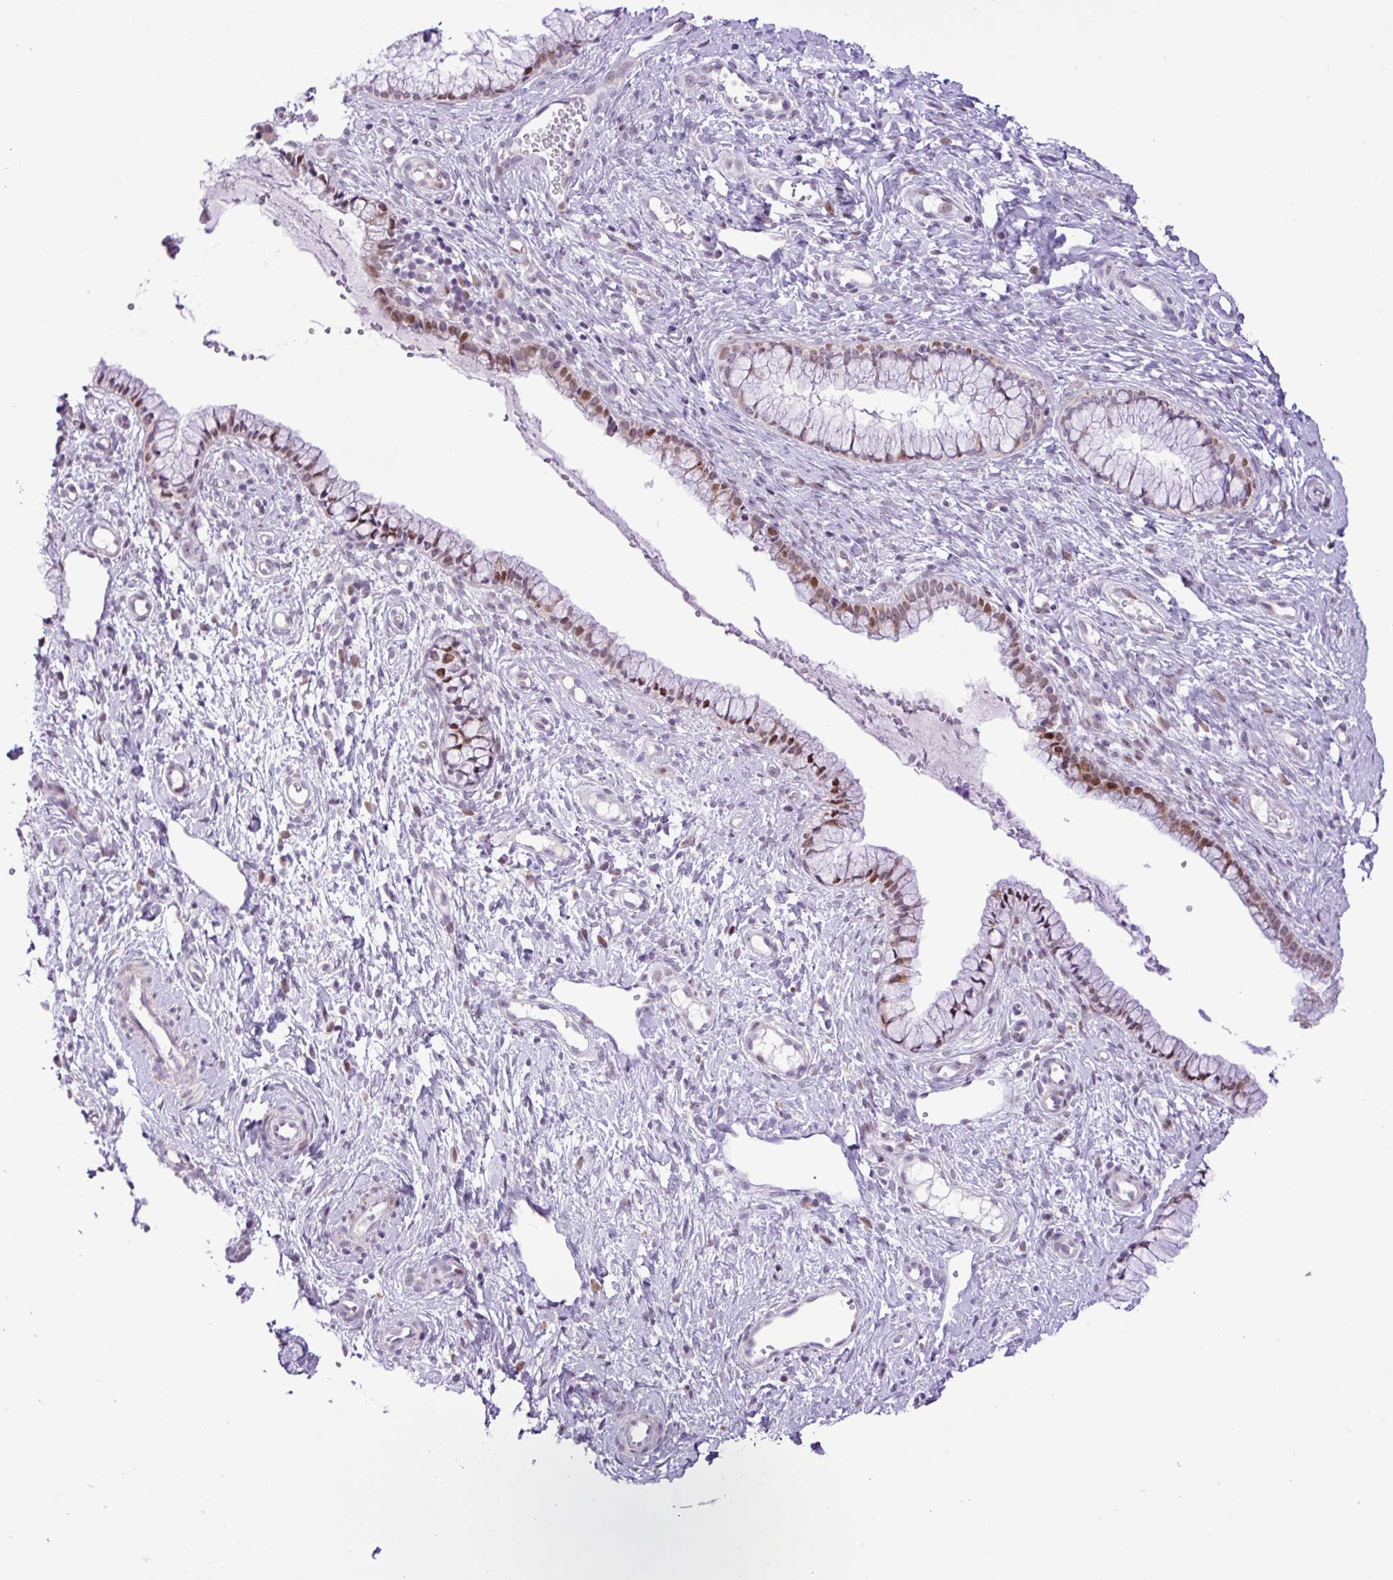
{"staining": {"intensity": "moderate", "quantity": "25%-75%", "location": "nuclear"}, "tissue": "cervix", "cell_type": "Glandular cells", "image_type": "normal", "snomed": [{"axis": "morphology", "description": "Normal tissue, NOS"}, {"axis": "topography", "description": "Cervix"}], "caption": "Approximately 25%-75% of glandular cells in unremarkable cervix show moderate nuclear protein positivity as visualized by brown immunohistochemical staining.", "gene": "ZNF354A", "patient": {"sex": "female", "age": 36}}